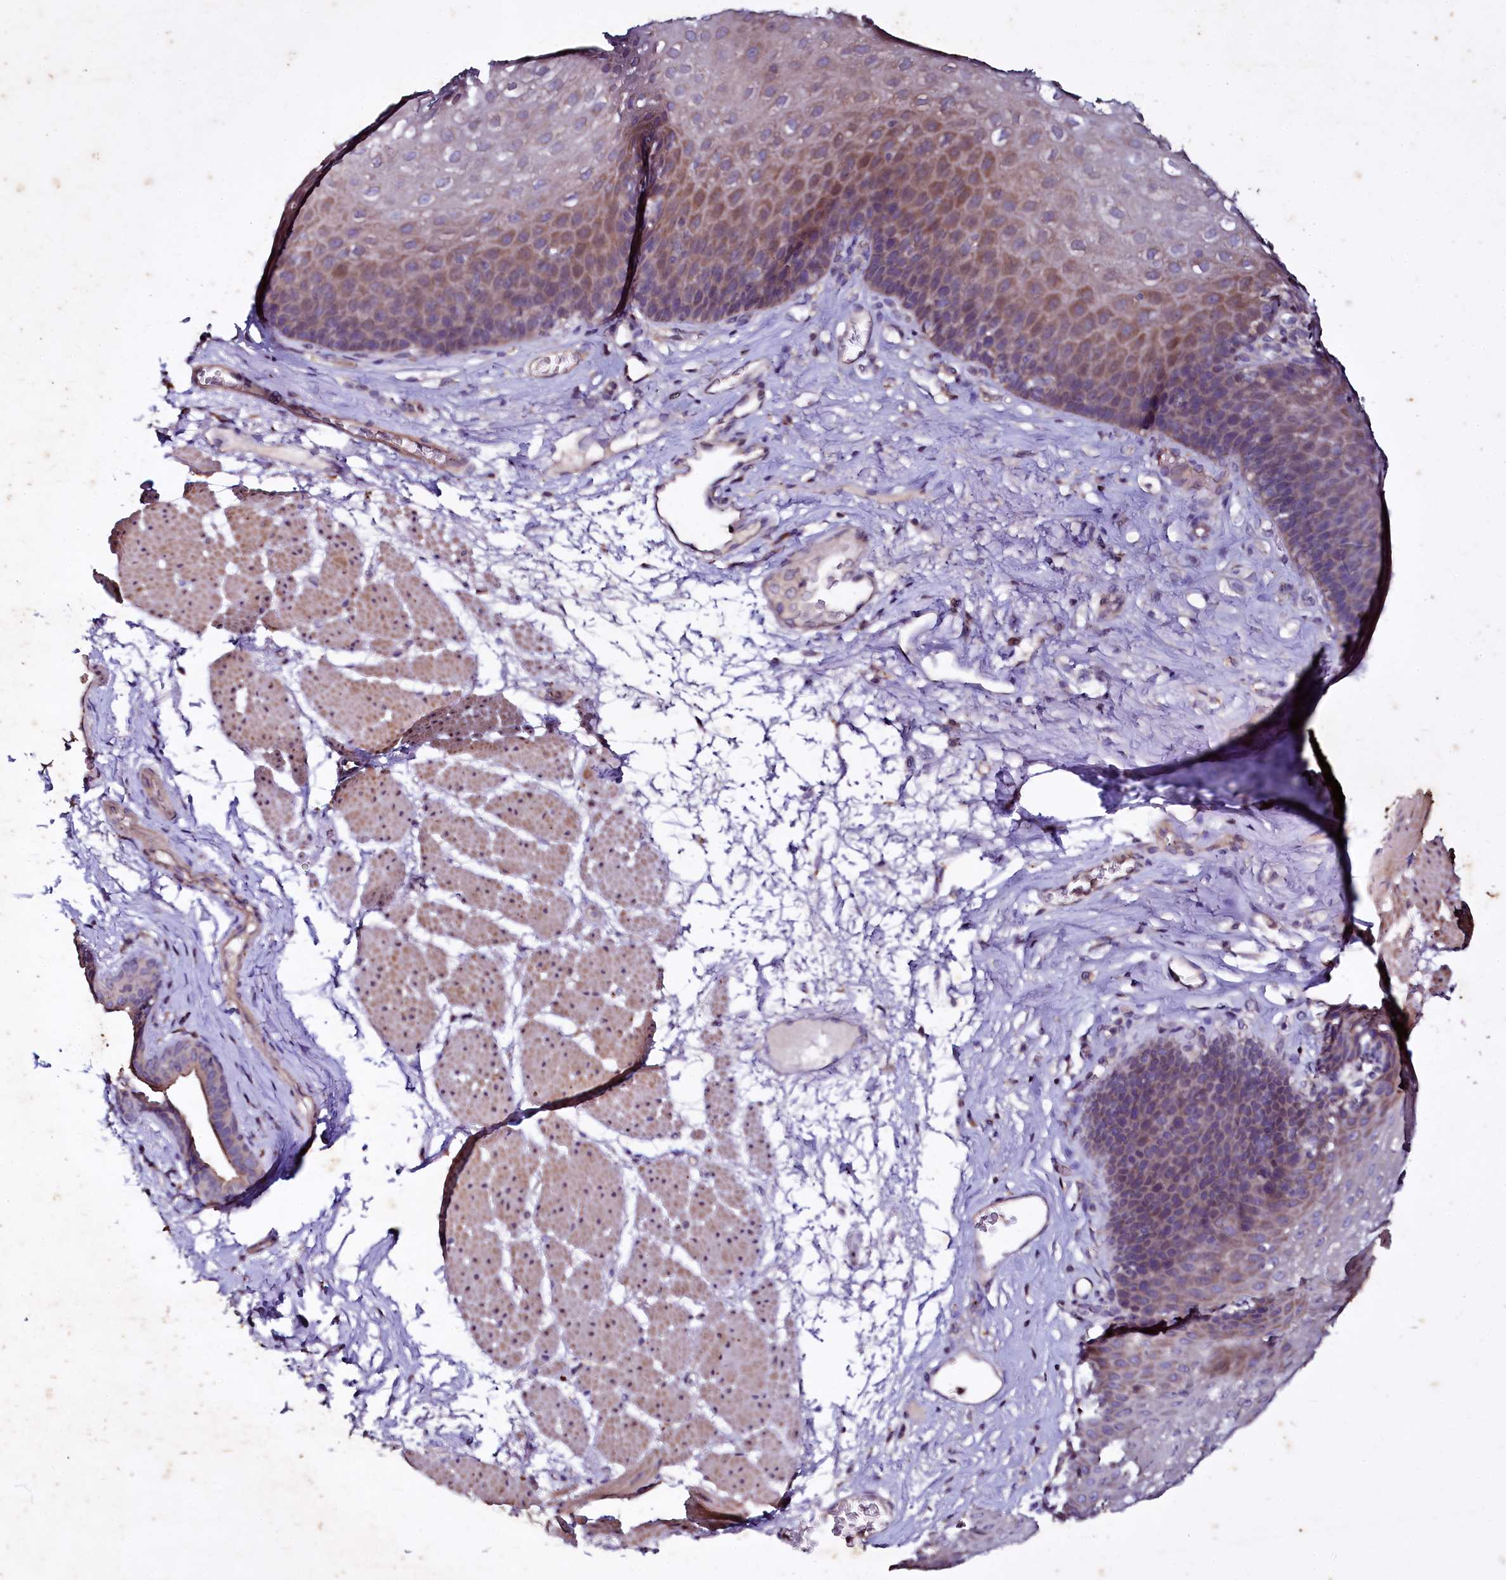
{"staining": {"intensity": "moderate", "quantity": "25%-75%", "location": "cytoplasmic/membranous"}, "tissue": "esophagus", "cell_type": "Squamous epithelial cells", "image_type": "normal", "snomed": [{"axis": "morphology", "description": "Normal tissue, NOS"}, {"axis": "topography", "description": "Esophagus"}], "caption": "This is an image of immunohistochemistry (IHC) staining of normal esophagus, which shows moderate expression in the cytoplasmic/membranous of squamous epithelial cells.", "gene": "SELENOT", "patient": {"sex": "female", "age": 66}}